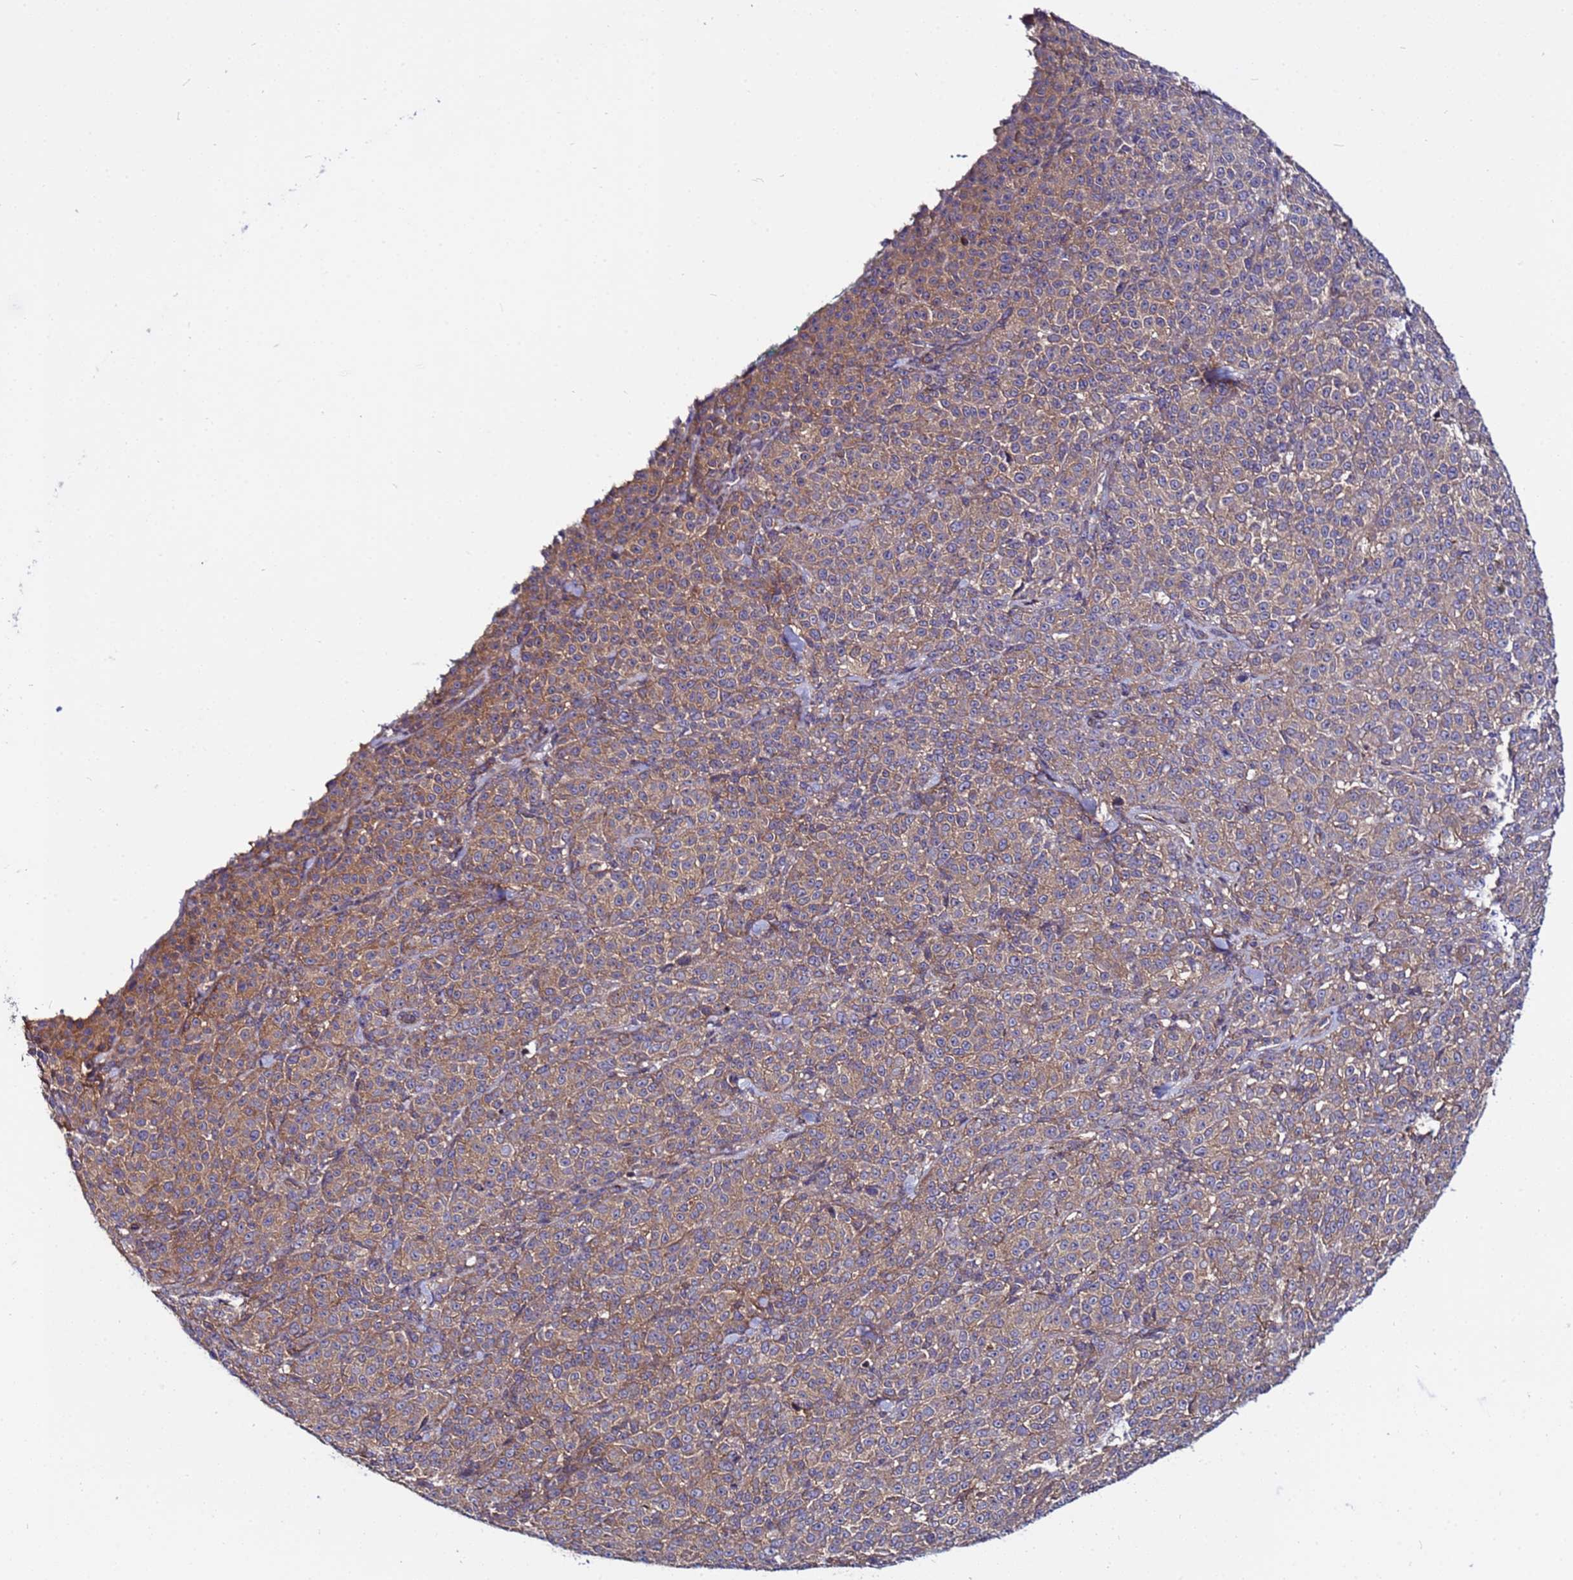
{"staining": {"intensity": "moderate", "quantity": ">75%", "location": "cytoplasmic/membranous"}, "tissue": "melanoma", "cell_type": "Tumor cells", "image_type": "cancer", "snomed": [{"axis": "morphology", "description": "Normal tissue, NOS"}, {"axis": "morphology", "description": "Malignant melanoma, NOS"}, {"axis": "topography", "description": "Skin"}], "caption": "Protein expression analysis of human melanoma reveals moderate cytoplasmic/membranous expression in about >75% of tumor cells. (DAB IHC, brown staining for protein, blue staining for nuclei).", "gene": "STK38", "patient": {"sex": "female", "age": 34}}